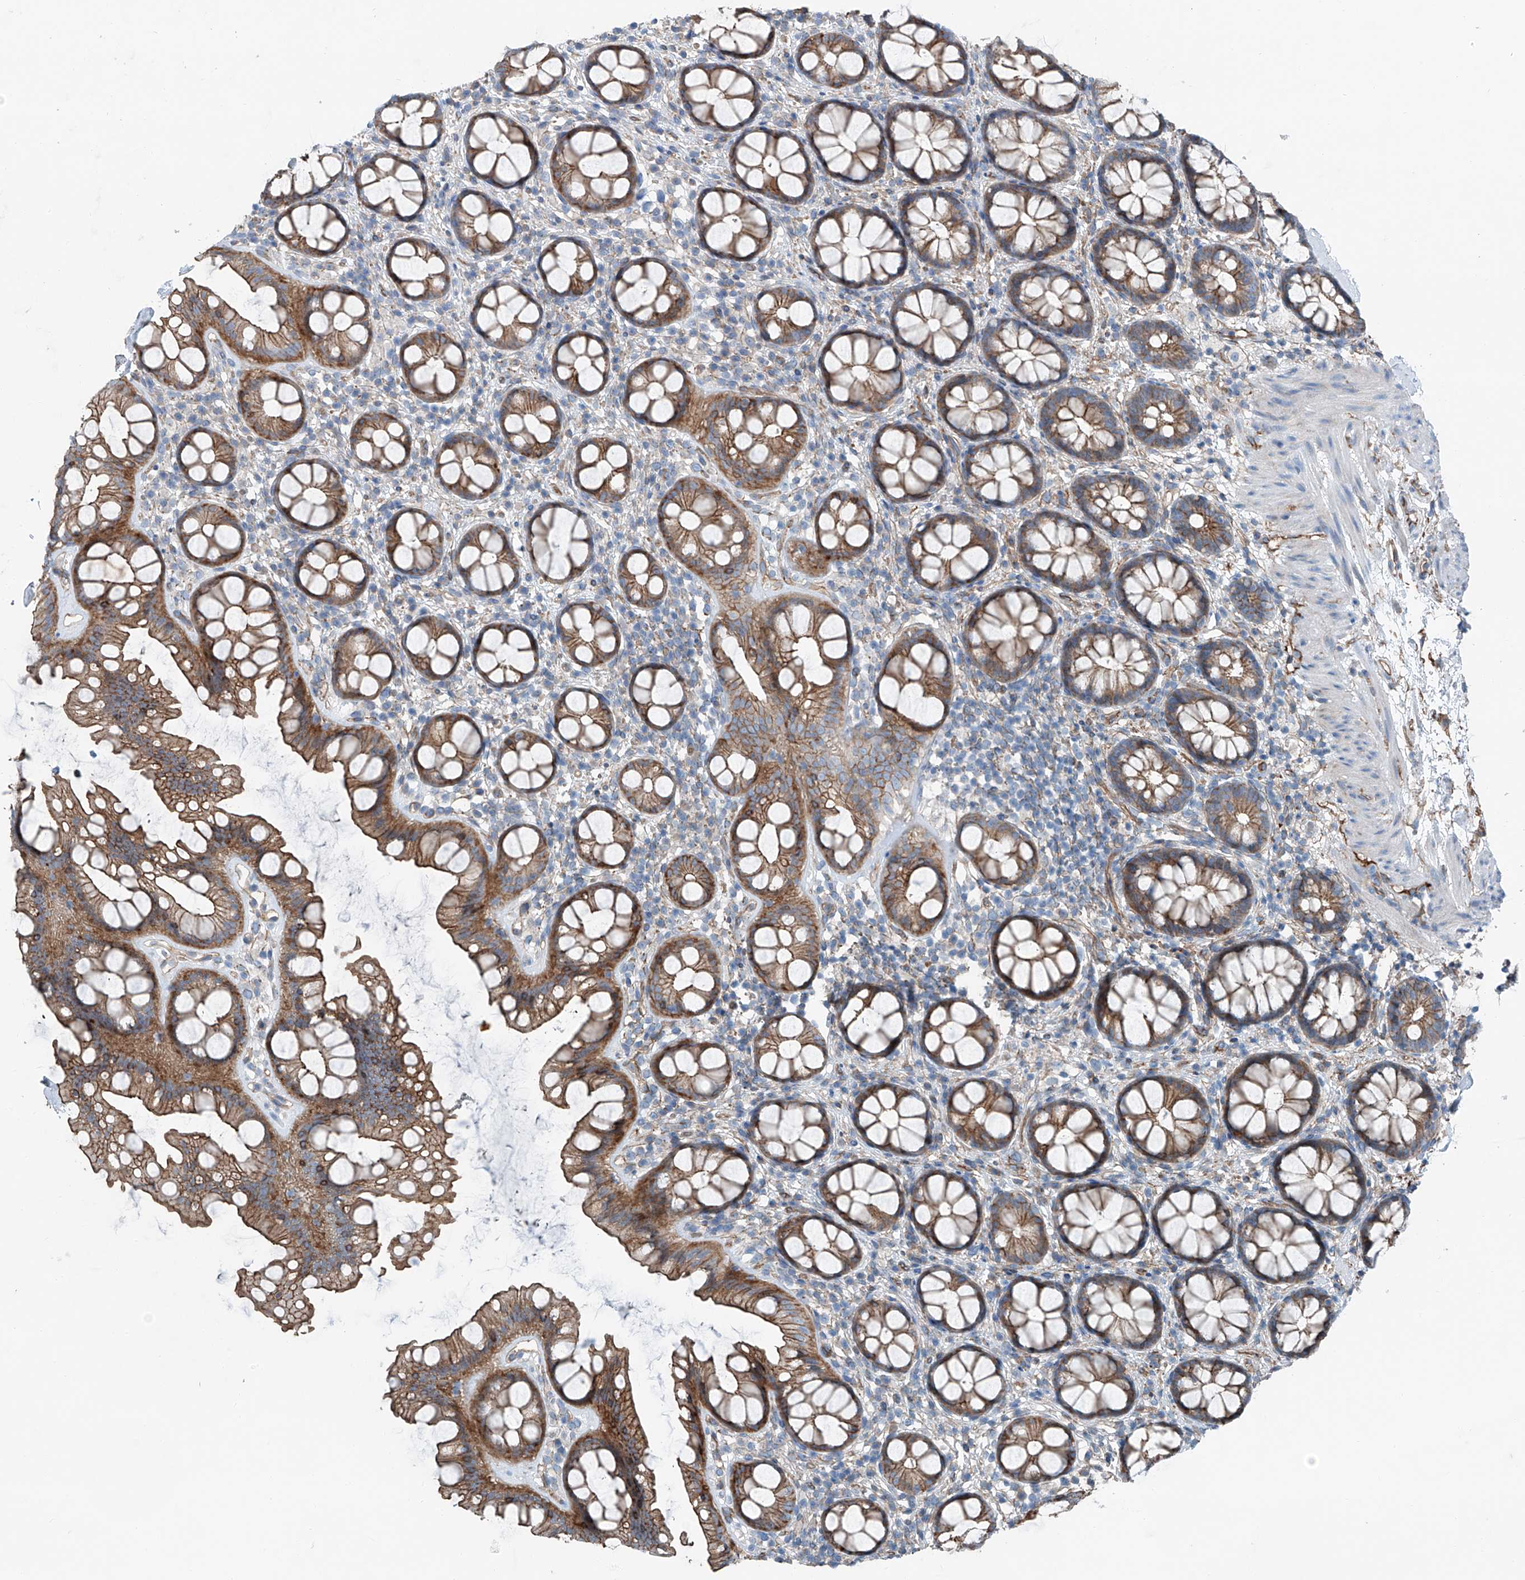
{"staining": {"intensity": "moderate", "quantity": ">75%", "location": "cytoplasmic/membranous"}, "tissue": "rectum", "cell_type": "Glandular cells", "image_type": "normal", "snomed": [{"axis": "morphology", "description": "Normal tissue, NOS"}, {"axis": "topography", "description": "Rectum"}], "caption": "Rectum stained with a brown dye shows moderate cytoplasmic/membranous positive expression in approximately >75% of glandular cells.", "gene": "THEMIS2", "patient": {"sex": "female", "age": 65}}